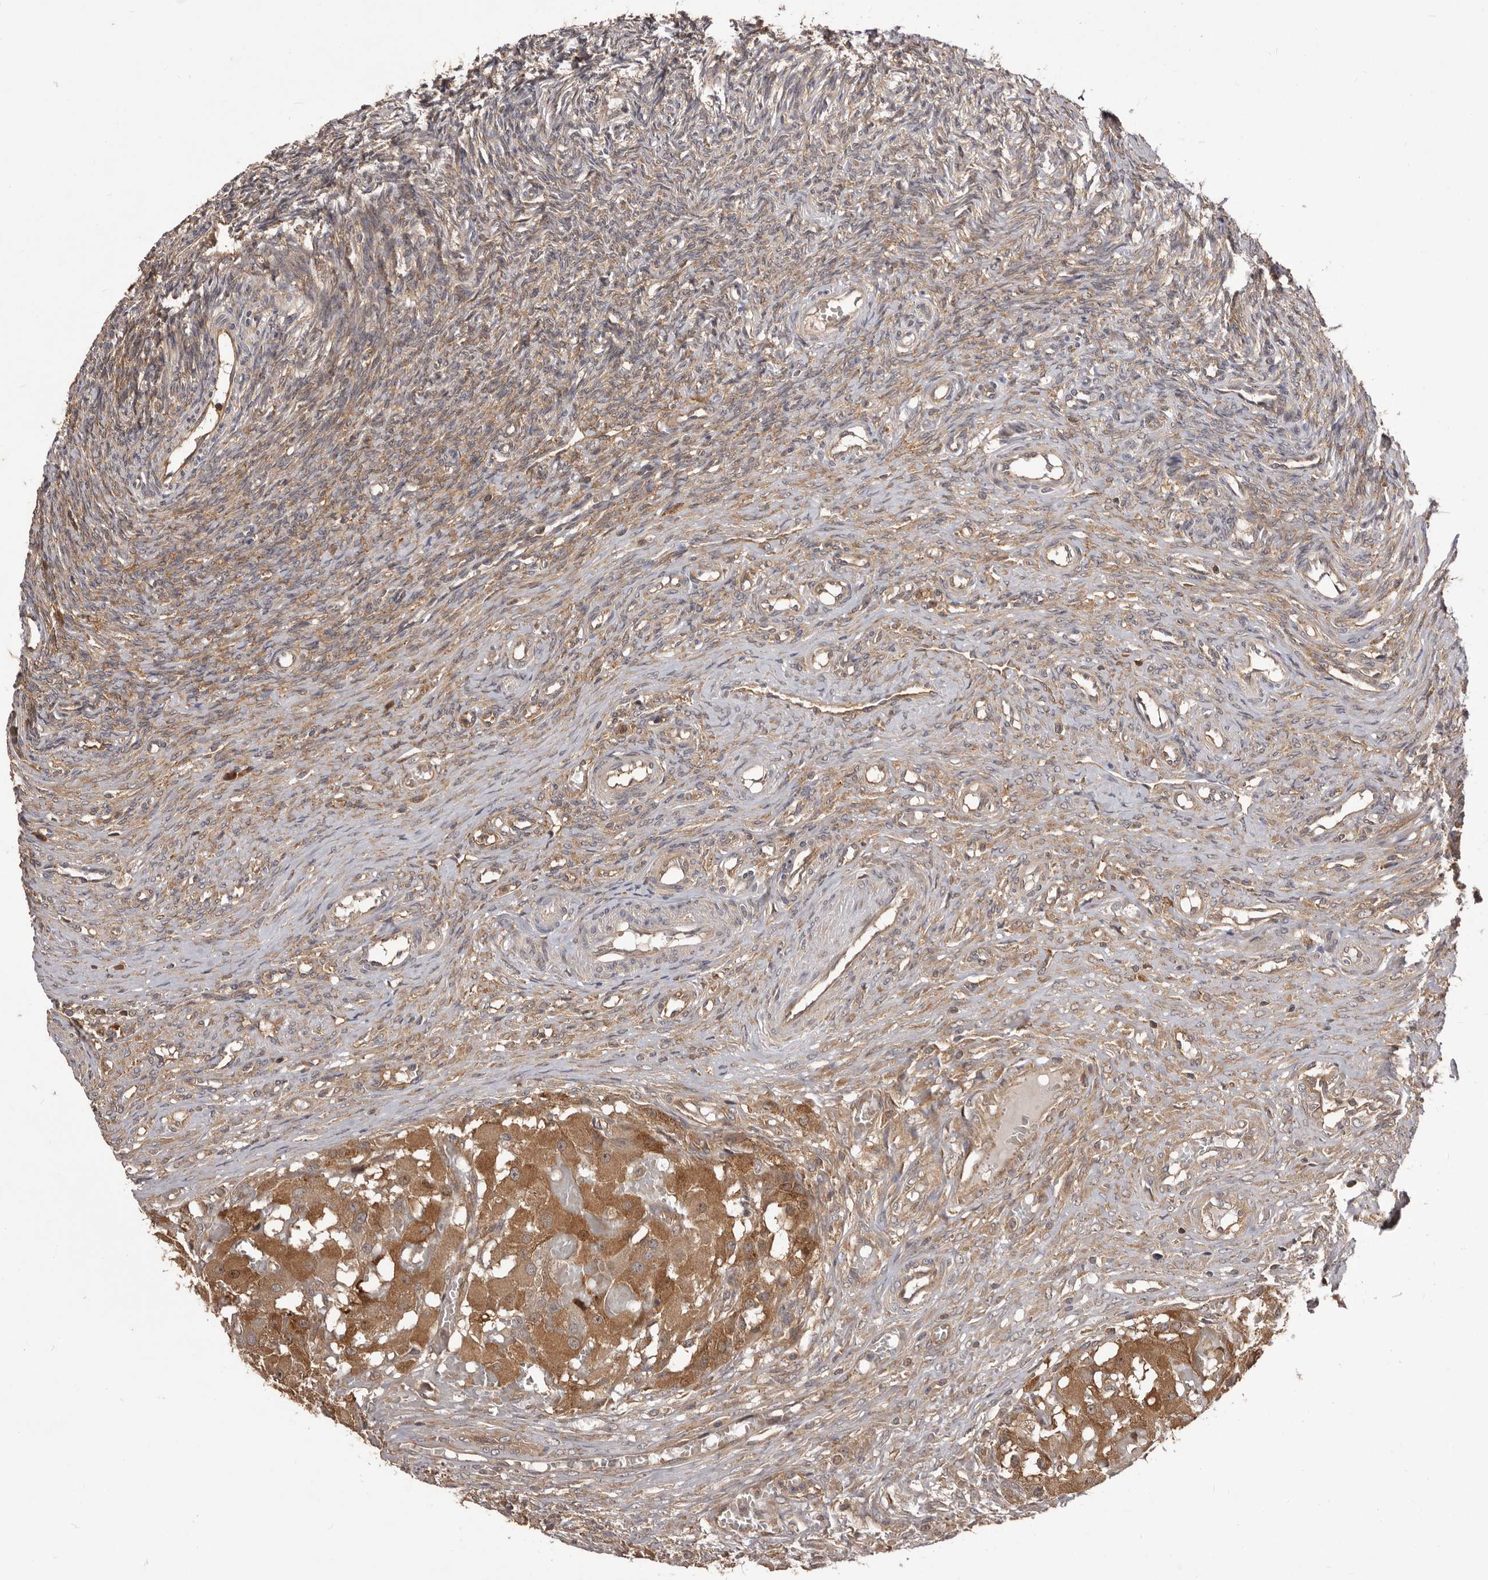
{"staining": {"intensity": "strong", "quantity": ">75%", "location": "cytoplasmic/membranous"}, "tissue": "ovary", "cell_type": "Follicle cells", "image_type": "normal", "snomed": [{"axis": "morphology", "description": "Adenocarcinoma, NOS"}, {"axis": "topography", "description": "Endometrium"}], "caption": "This histopathology image shows unremarkable ovary stained with IHC to label a protein in brown. The cytoplasmic/membranous of follicle cells show strong positivity for the protein. Nuclei are counter-stained blue.", "gene": "HBS1L", "patient": {"sex": "female", "age": 32}}